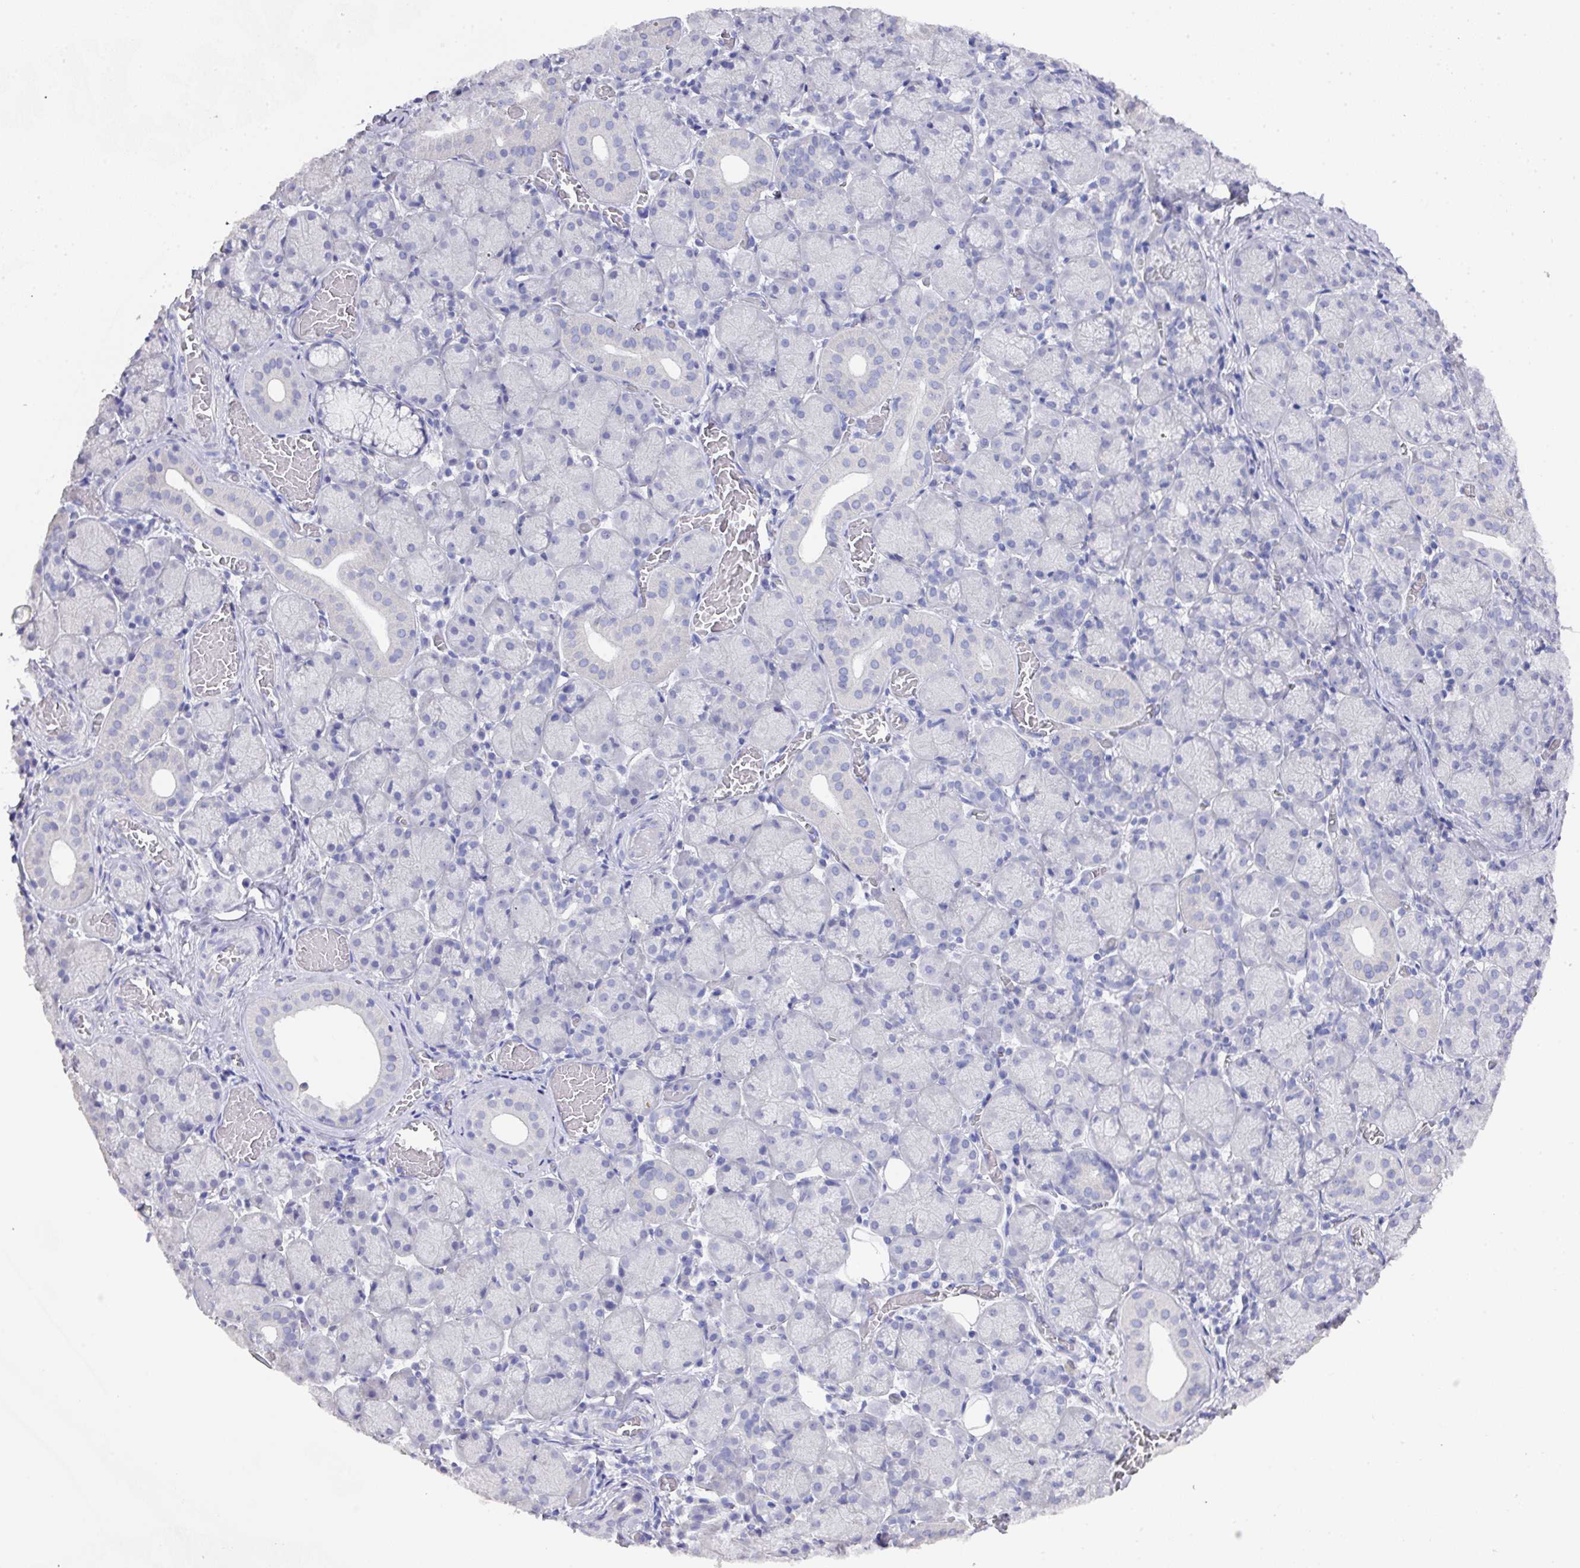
{"staining": {"intensity": "negative", "quantity": "none", "location": "none"}, "tissue": "salivary gland", "cell_type": "Glandular cells", "image_type": "normal", "snomed": [{"axis": "morphology", "description": "Normal tissue, NOS"}, {"axis": "topography", "description": "Salivary gland"}], "caption": "Immunohistochemistry (IHC) photomicrograph of benign salivary gland: human salivary gland stained with DAB reveals no significant protein expression in glandular cells.", "gene": "DAZ1", "patient": {"sex": "female", "age": 24}}